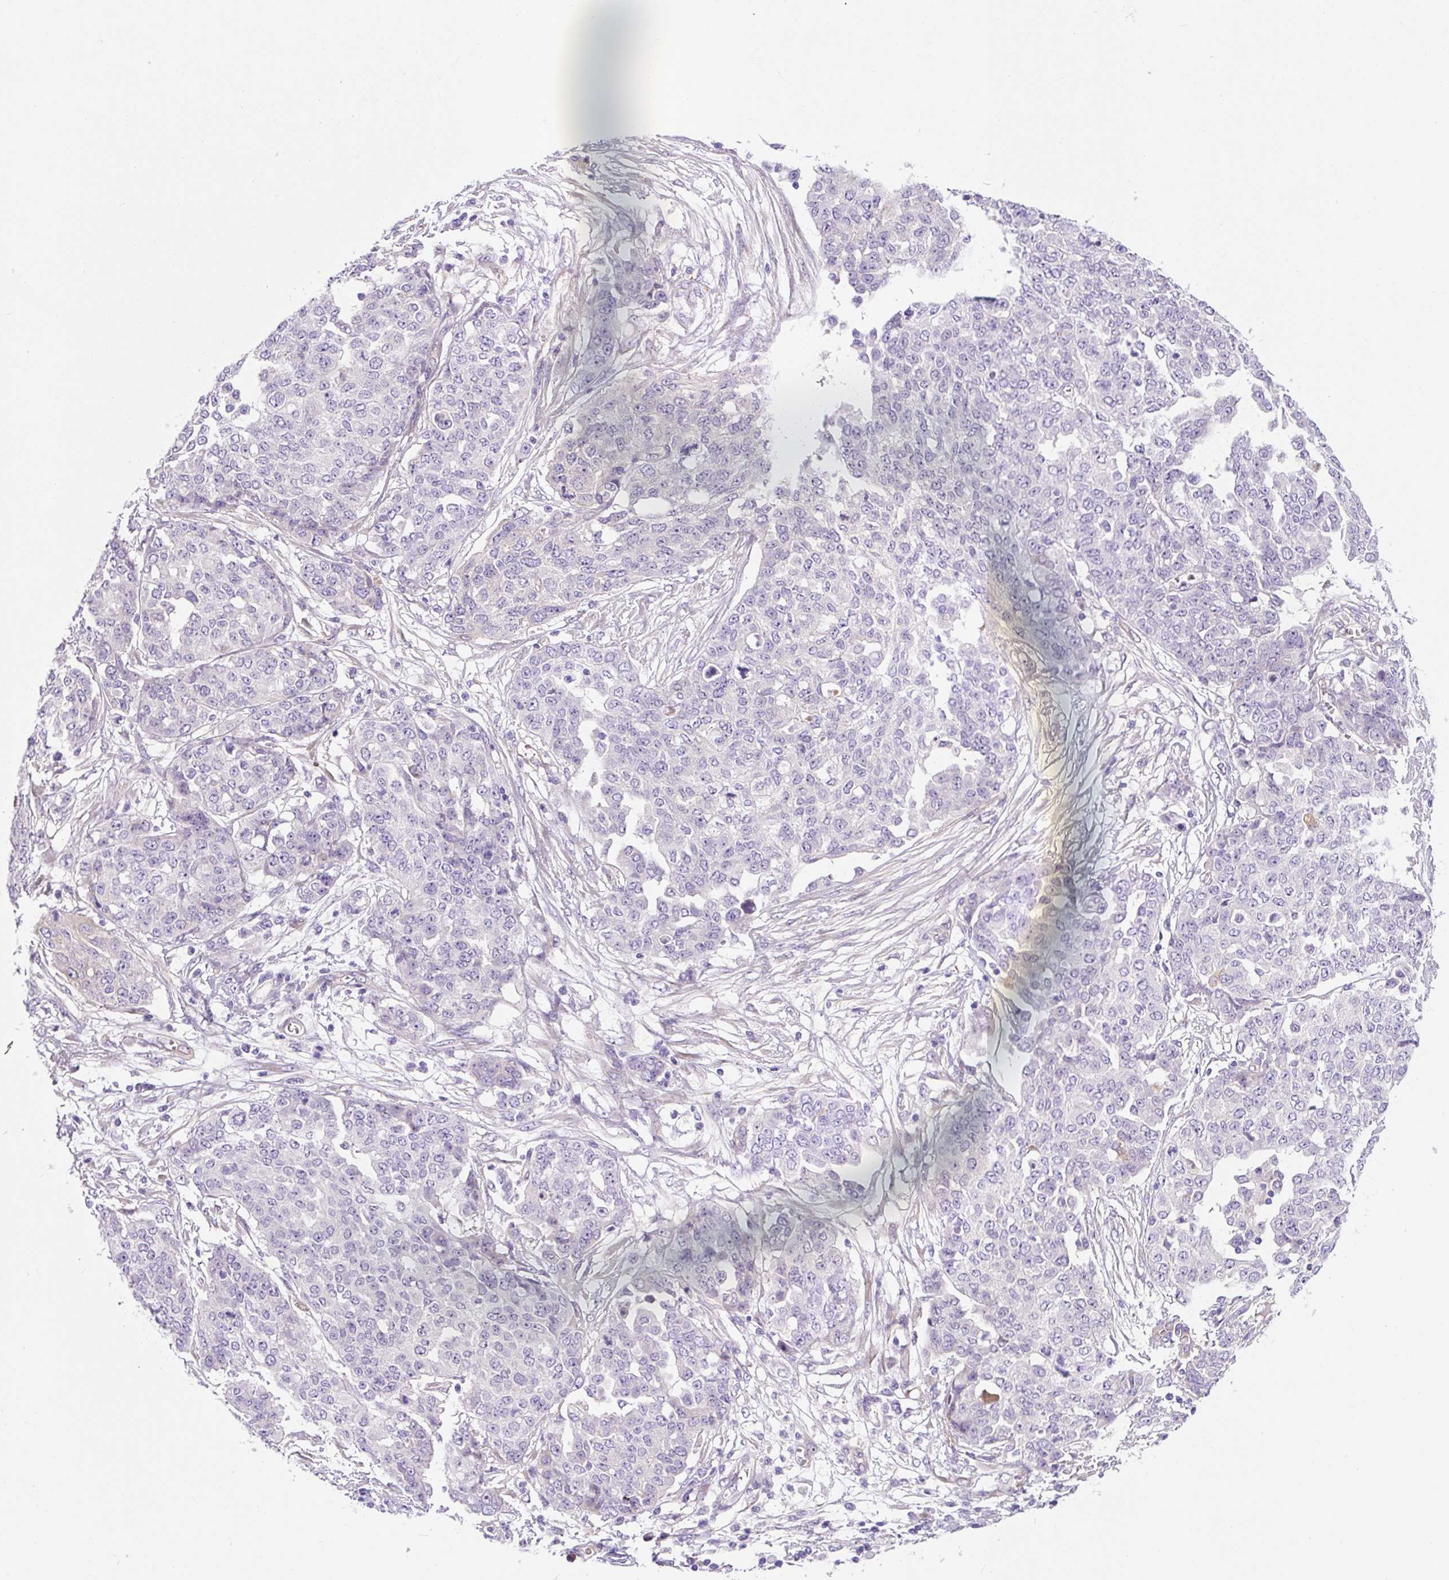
{"staining": {"intensity": "negative", "quantity": "none", "location": "none"}, "tissue": "ovarian cancer", "cell_type": "Tumor cells", "image_type": "cancer", "snomed": [{"axis": "morphology", "description": "Cystadenocarcinoma, serous, NOS"}, {"axis": "topography", "description": "Soft tissue"}, {"axis": "topography", "description": "Ovary"}], "caption": "Image shows no protein staining in tumor cells of ovarian cancer tissue.", "gene": "ASB4", "patient": {"sex": "female", "age": 57}}